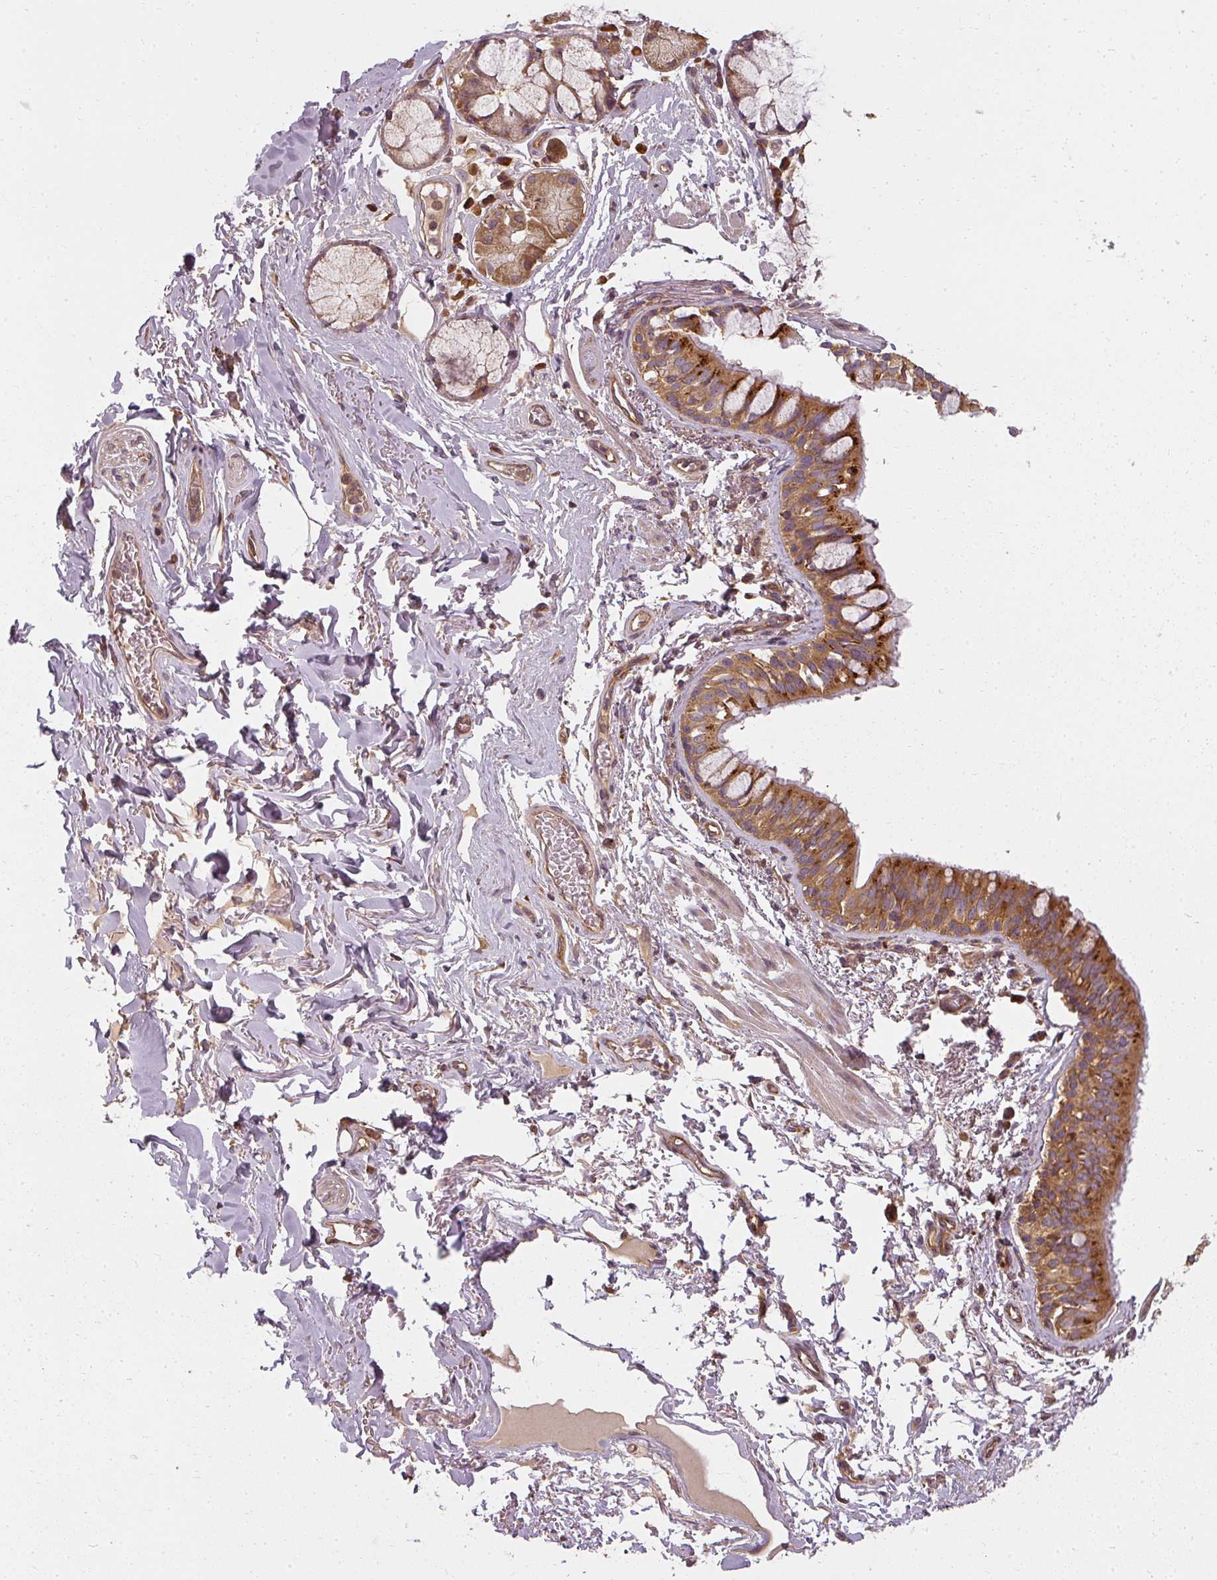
{"staining": {"intensity": "strong", "quantity": ">75%", "location": "cytoplasmic/membranous"}, "tissue": "bronchus", "cell_type": "Respiratory epithelial cells", "image_type": "normal", "snomed": [{"axis": "morphology", "description": "Normal tissue, NOS"}, {"axis": "topography", "description": "Bronchus"}], "caption": "Bronchus stained for a protein (brown) exhibits strong cytoplasmic/membranous positive positivity in about >75% of respiratory epithelial cells.", "gene": "RPL24", "patient": {"sex": "male", "age": 70}}